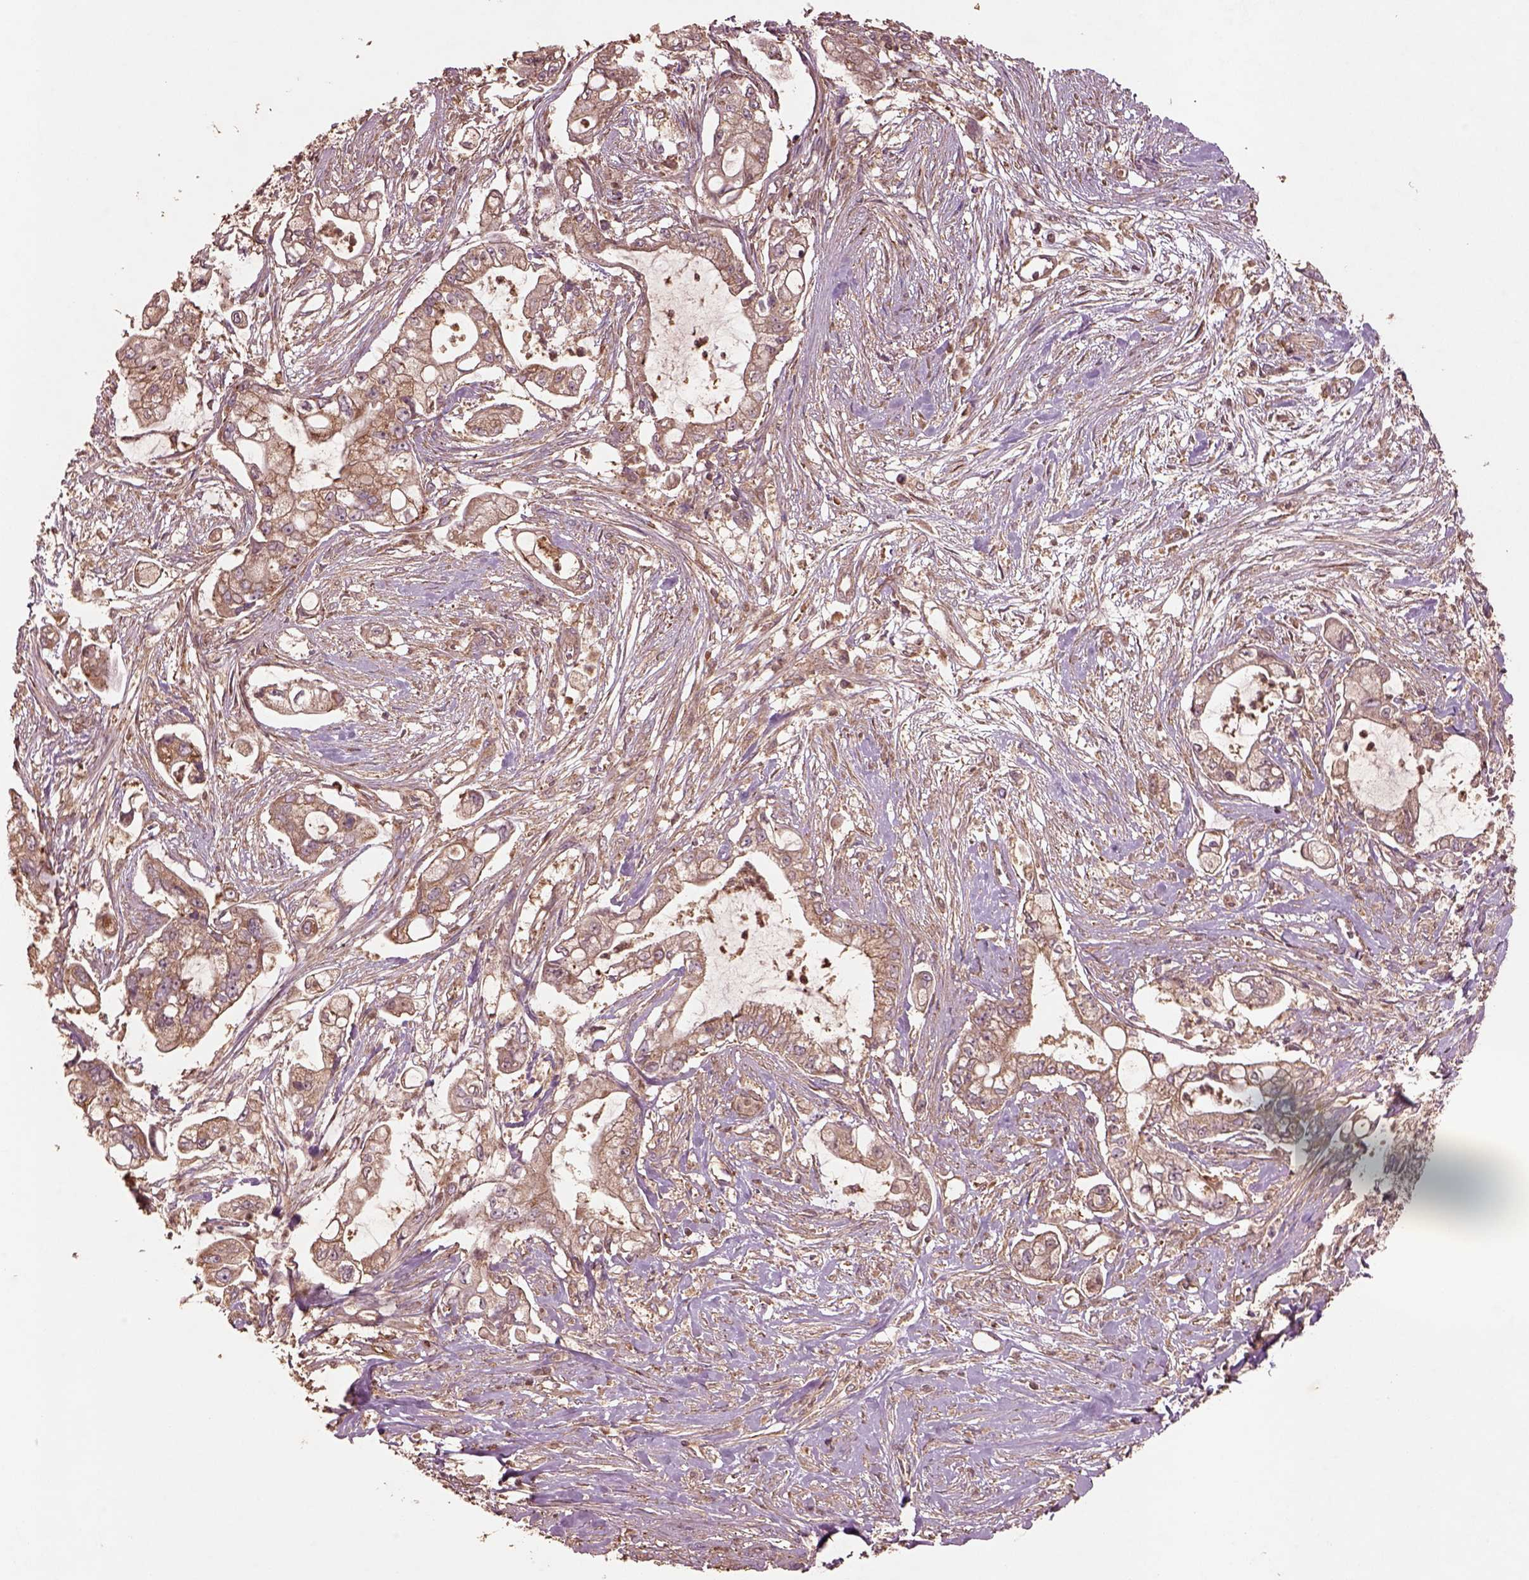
{"staining": {"intensity": "moderate", "quantity": "25%-75%", "location": "cytoplasmic/membranous"}, "tissue": "pancreatic cancer", "cell_type": "Tumor cells", "image_type": "cancer", "snomed": [{"axis": "morphology", "description": "Adenocarcinoma, NOS"}, {"axis": "topography", "description": "Pancreas"}], "caption": "A photomicrograph of pancreatic adenocarcinoma stained for a protein reveals moderate cytoplasmic/membranous brown staining in tumor cells. (IHC, brightfield microscopy, high magnification).", "gene": "TRADD", "patient": {"sex": "female", "age": 69}}